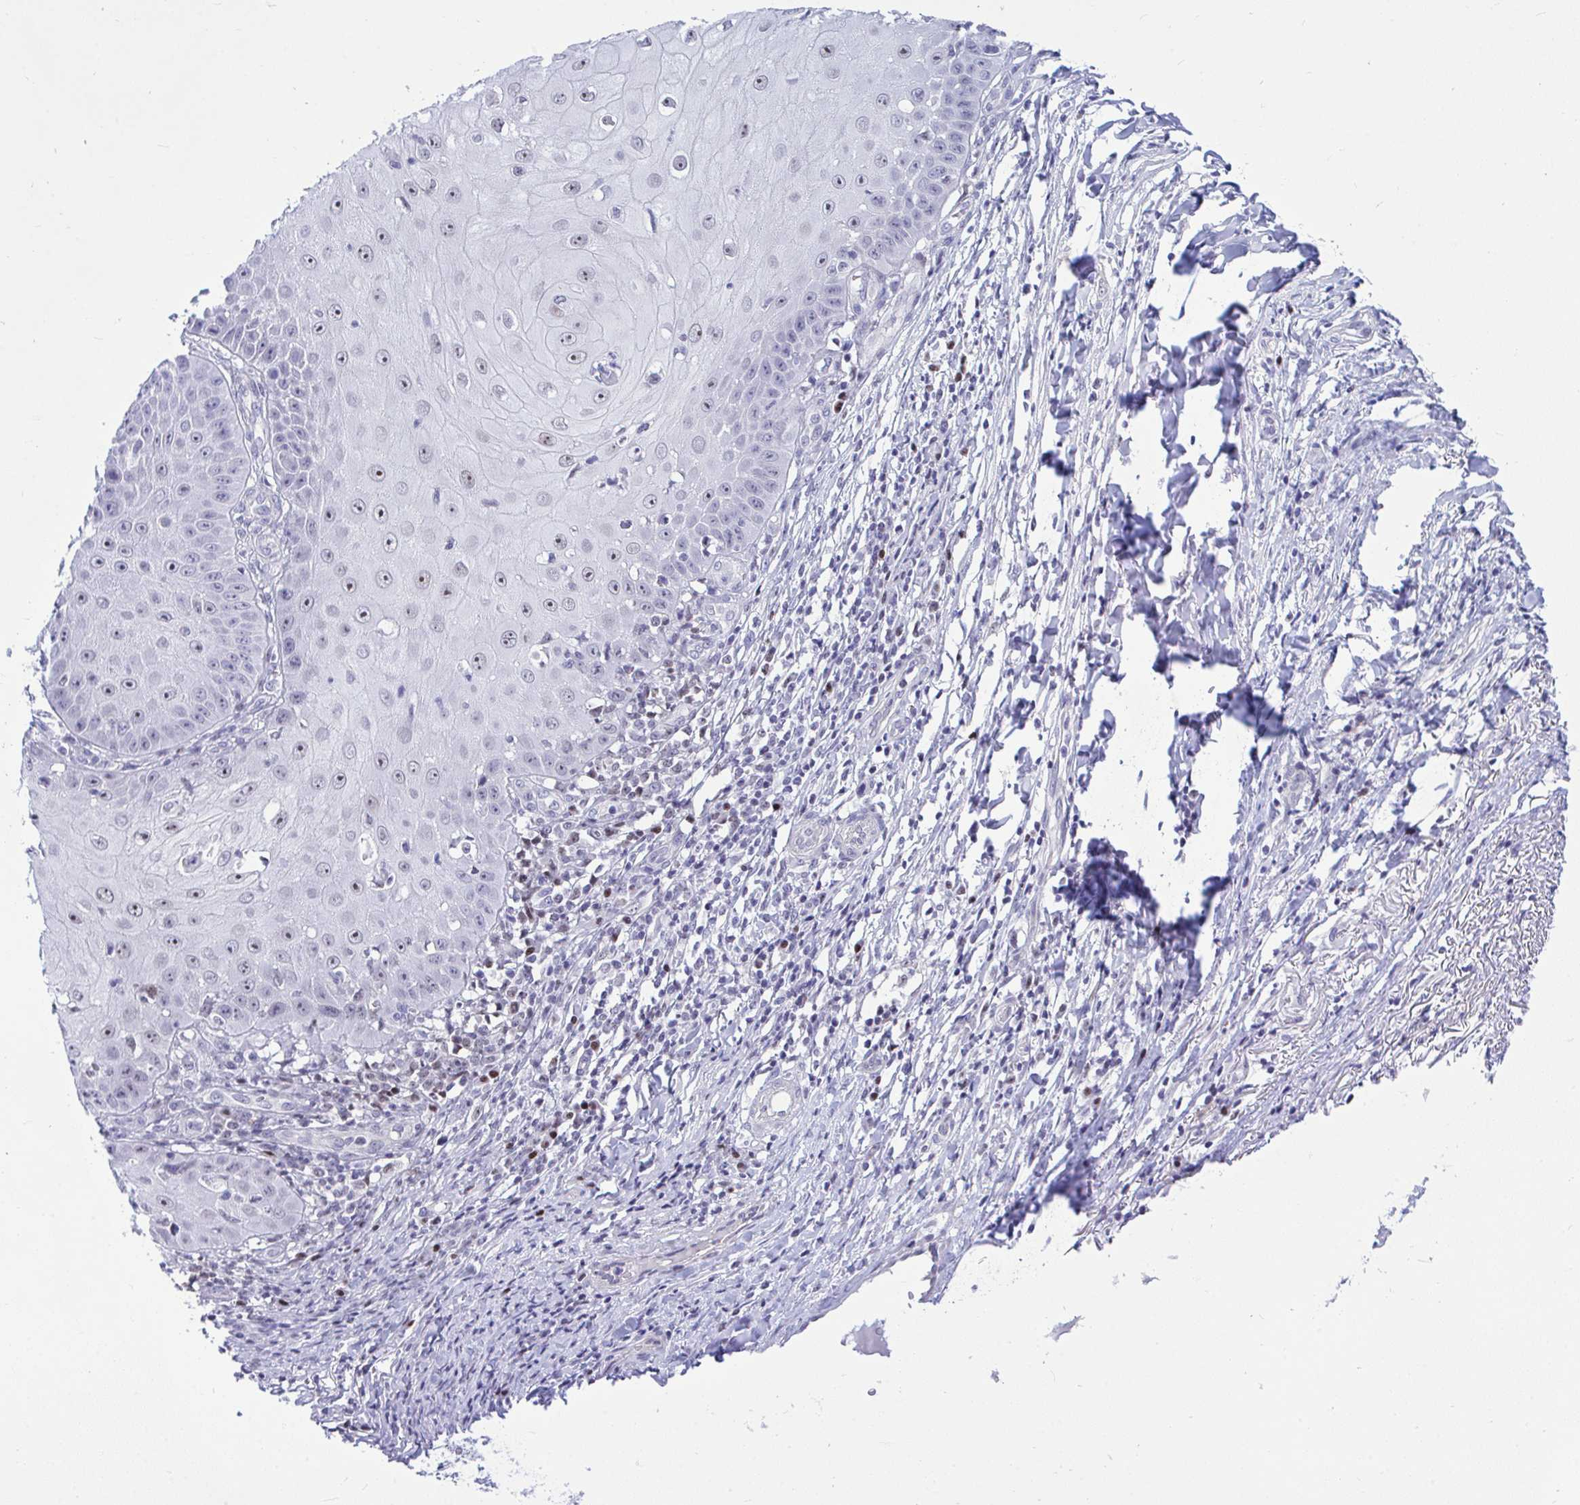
{"staining": {"intensity": "weak", "quantity": "<25%", "location": "nuclear"}, "tissue": "skin cancer", "cell_type": "Tumor cells", "image_type": "cancer", "snomed": [{"axis": "morphology", "description": "Squamous cell carcinoma, NOS"}, {"axis": "topography", "description": "Skin"}], "caption": "This is an immunohistochemistry photomicrograph of human skin cancer (squamous cell carcinoma). There is no positivity in tumor cells.", "gene": "SLC25A51", "patient": {"sex": "male", "age": 70}}